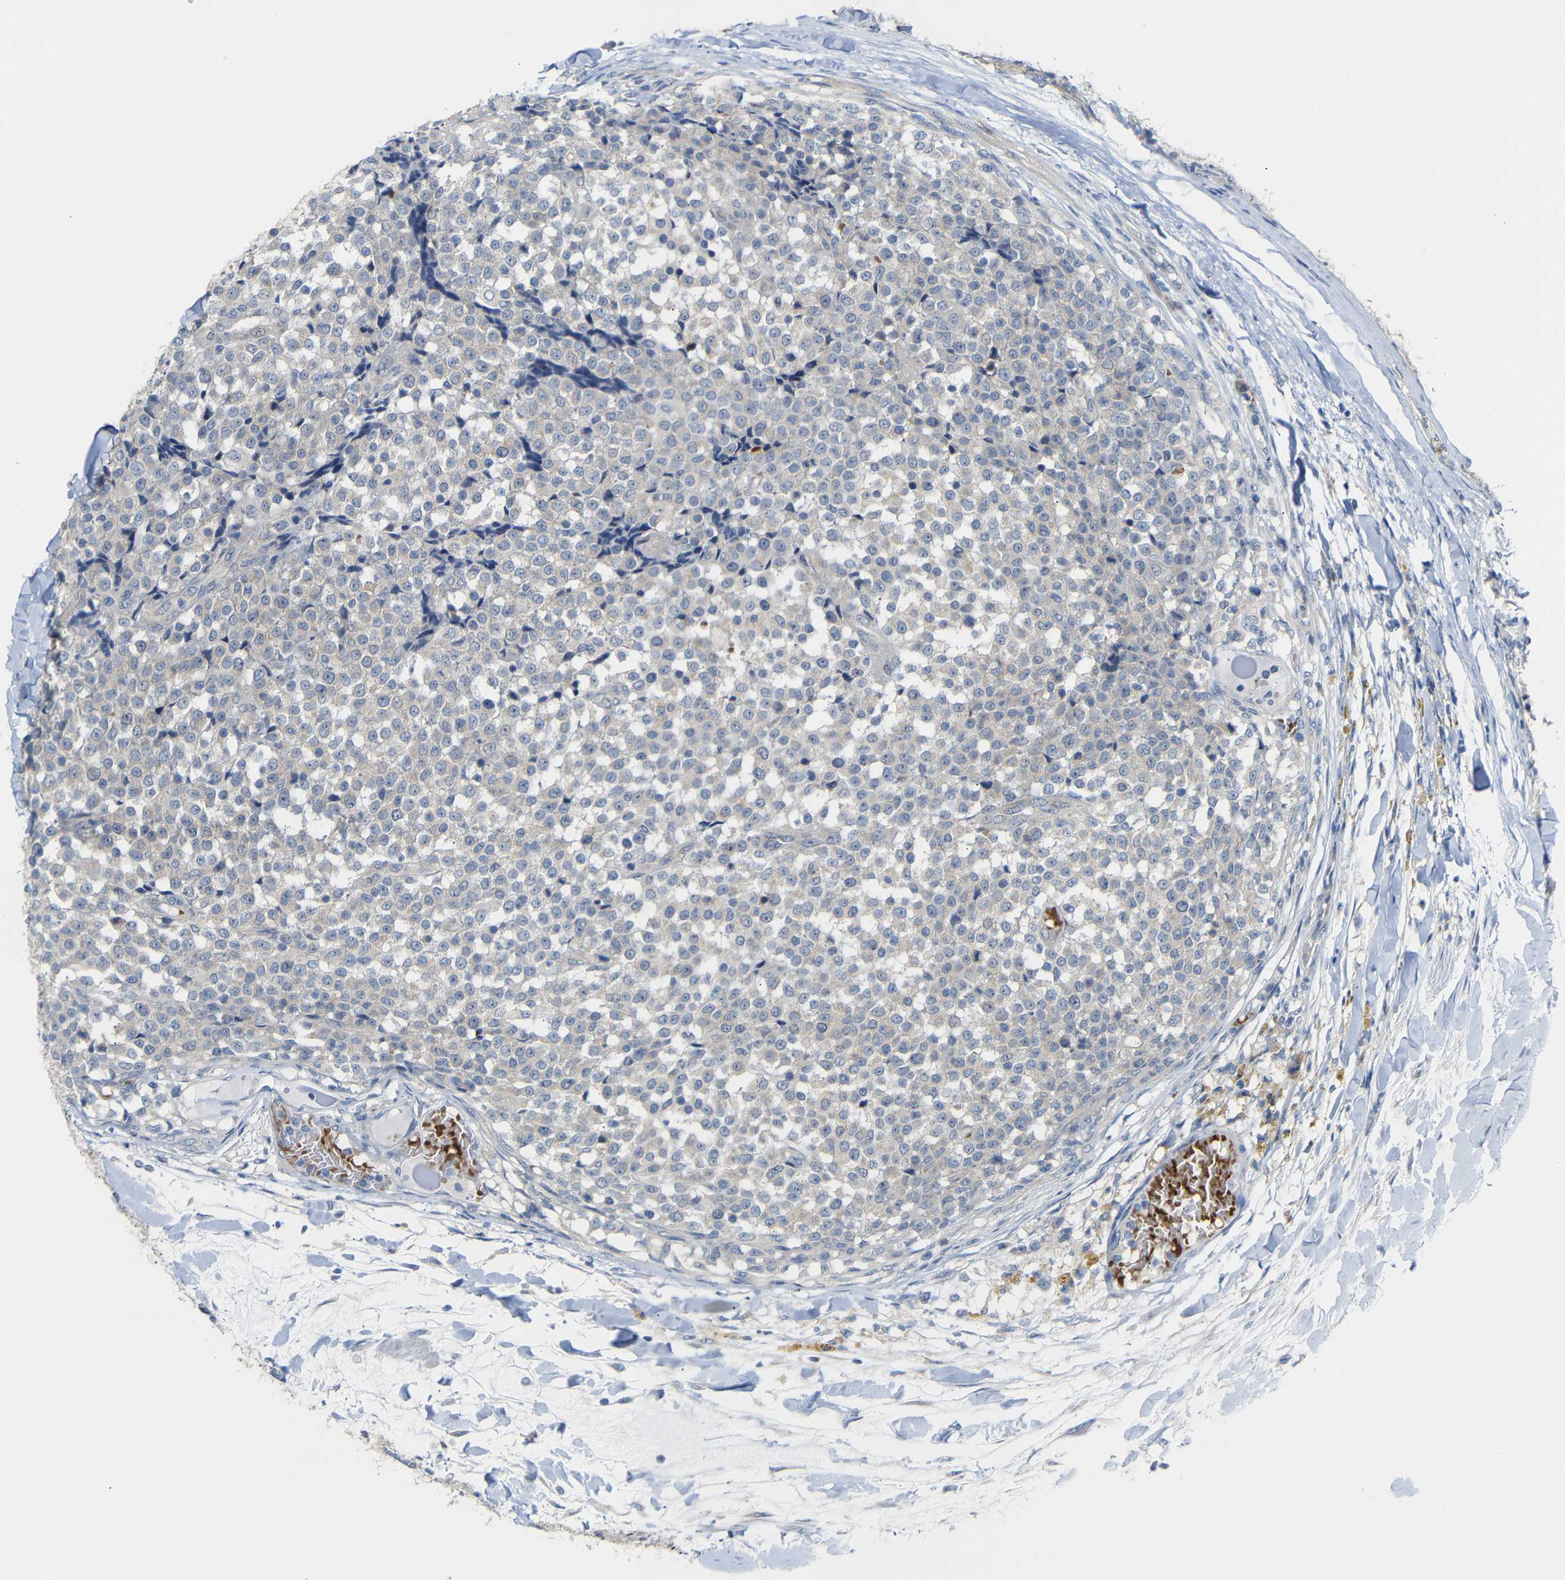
{"staining": {"intensity": "weak", "quantity": ">75%", "location": "cytoplasmic/membranous"}, "tissue": "testis cancer", "cell_type": "Tumor cells", "image_type": "cancer", "snomed": [{"axis": "morphology", "description": "Seminoma, NOS"}, {"axis": "topography", "description": "Testis"}], "caption": "Tumor cells reveal low levels of weak cytoplasmic/membranous staining in approximately >75% of cells in human testis cancer. (brown staining indicates protein expression, while blue staining denotes nuclei).", "gene": "TBC1D32", "patient": {"sex": "male", "age": 59}}